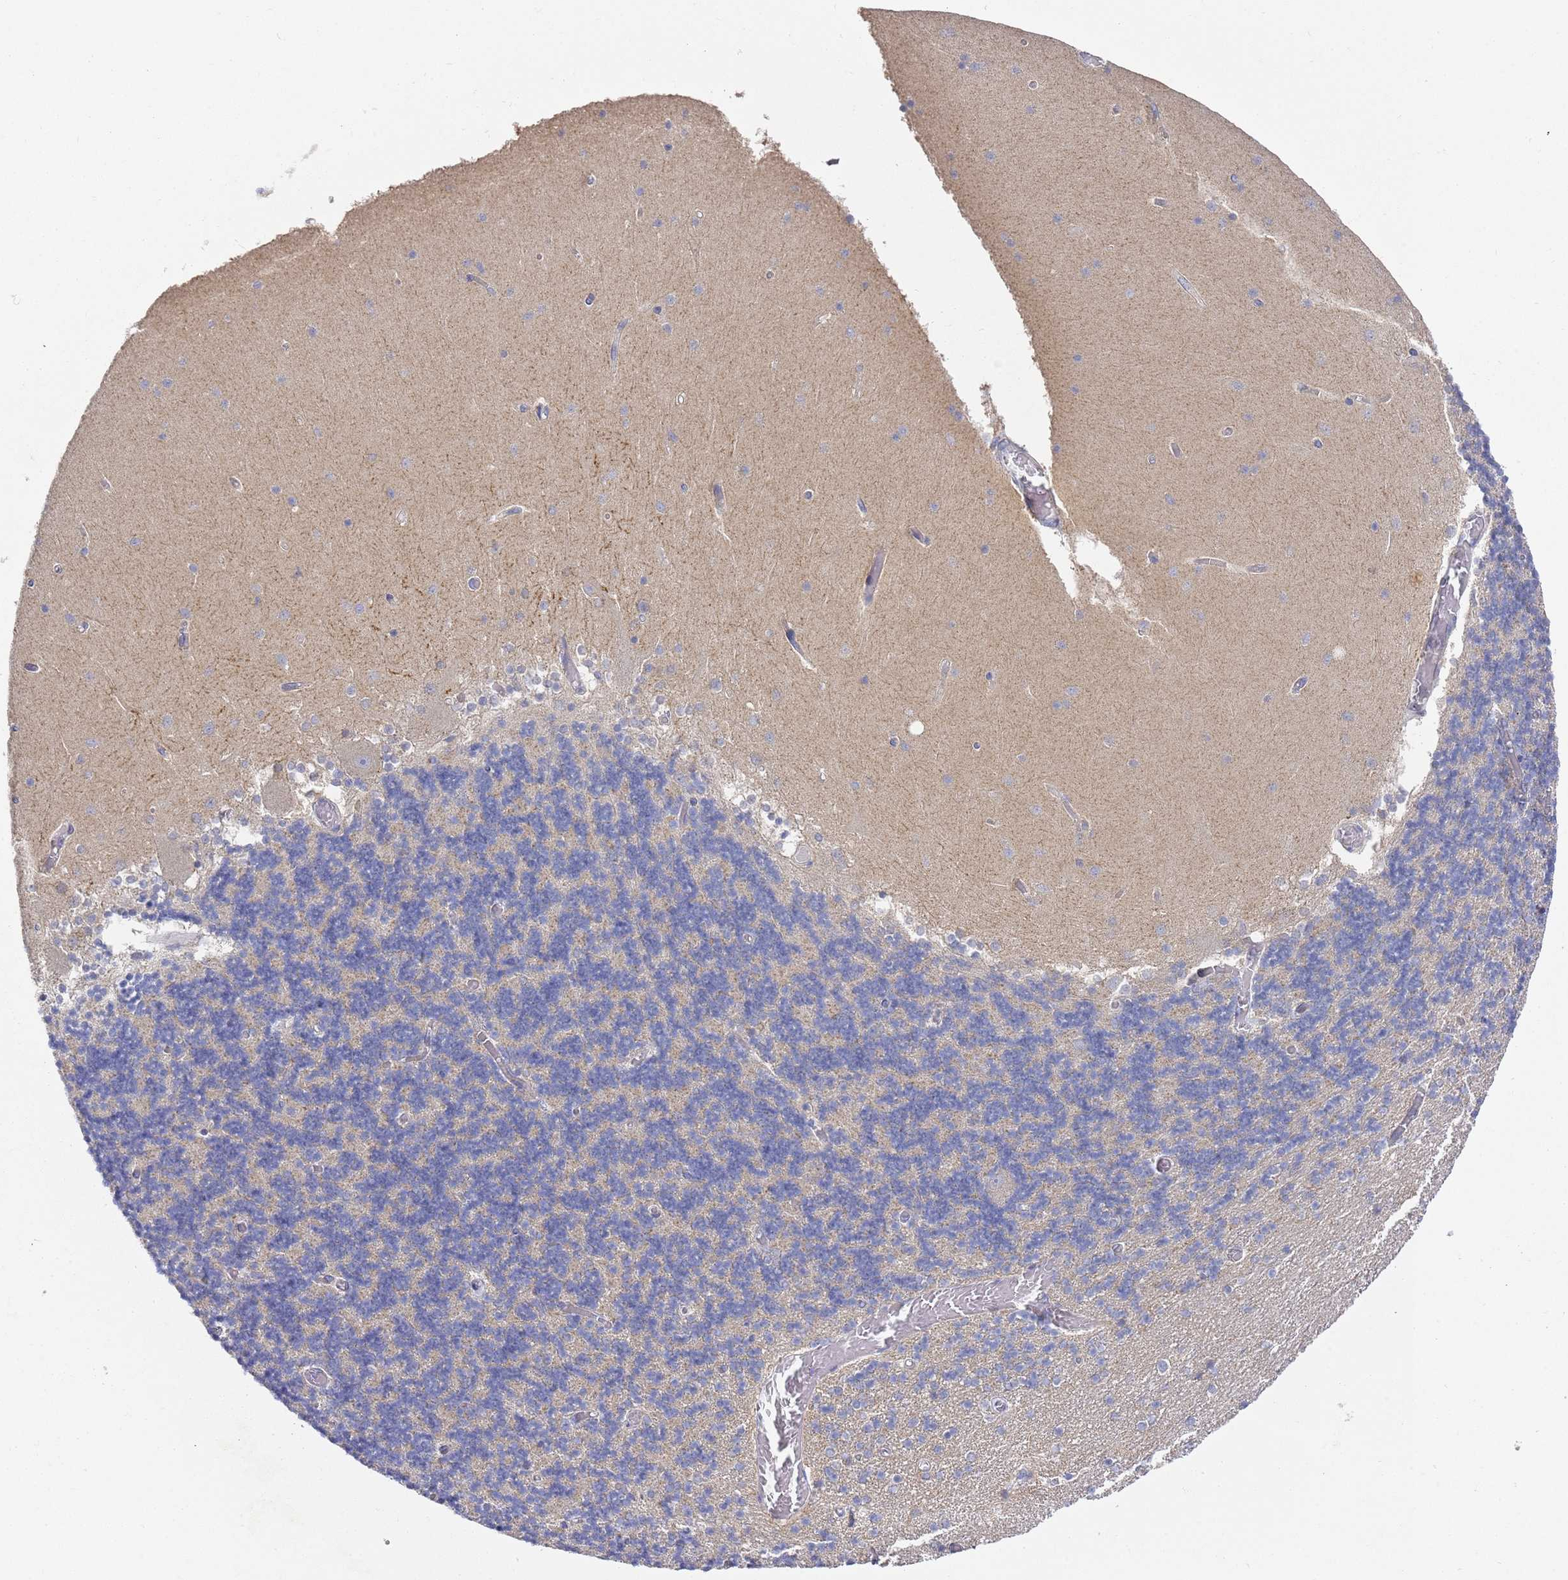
{"staining": {"intensity": "weak", "quantity": "25%-75%", "location": "cytoplasmic/membranous"}, "tissue": "cerebellum", "cell_type": "Cells in granular layer", "image_type": "normal", "snomed": [{"axis": "morphology", "description": "Normal tissue, NOS"}, {"axis": "topography", "description": "Cerebellum"}], "caption": "High-magnification brightfield microscopy of benign cerebellum stained with DAB (3,3'-diaminobenzidine) (brown) and counterstained with hematoxylin (blue). cells in granular layer exhibit weak cytoplasmic/membranous positivity is appreciated in approximately25%-75% of cells. (IHC, brightfield microscopy, high magnification).", "gene": "NPEPPS", "patient": {"sex": "female", "age": 28}}